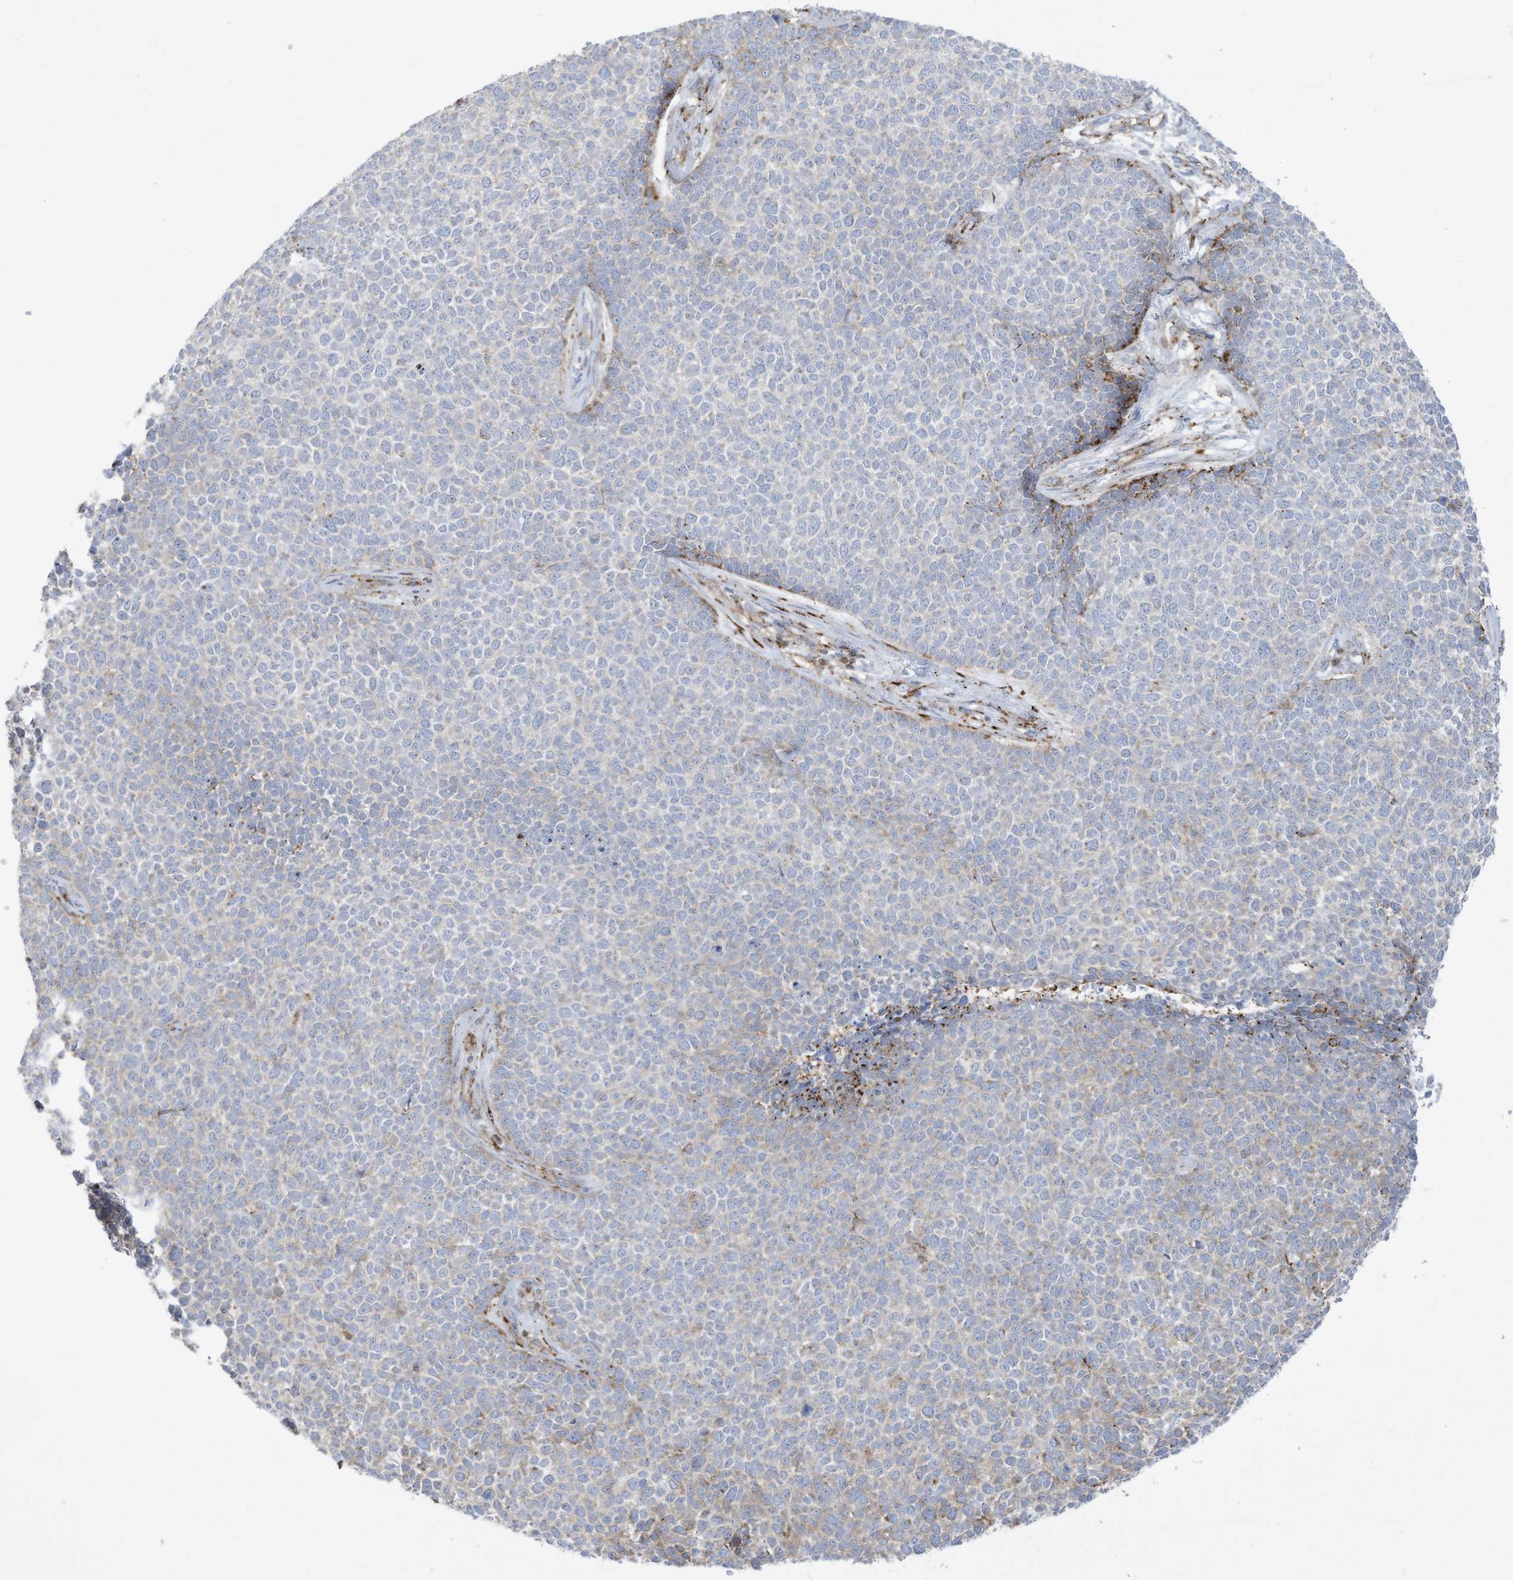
{"staining": {"intensity": "weak", "quantity": "<25%", "location": "cytoplasmic/membranous"}, "tissue": "skin cancer", "cell_type": "Tumor cells", "image_type": "cancer", "snomed": [{"axis": "morphology", "description": "Basal cell carcinoma"}, {"axis": "topography", "description": "Skin"}], "caption": "Immunohistochemistry micrograph of neoplastic tissue: skin cancer stained with DAB (3,3'-diaminobenzidine) demonstrates no significant protein staining in tumor cells. (DAB immunohistochemistry (IHC), high magnification).", "gene": "THNSL2", "patient": {"sex": "female", "age": 84}}